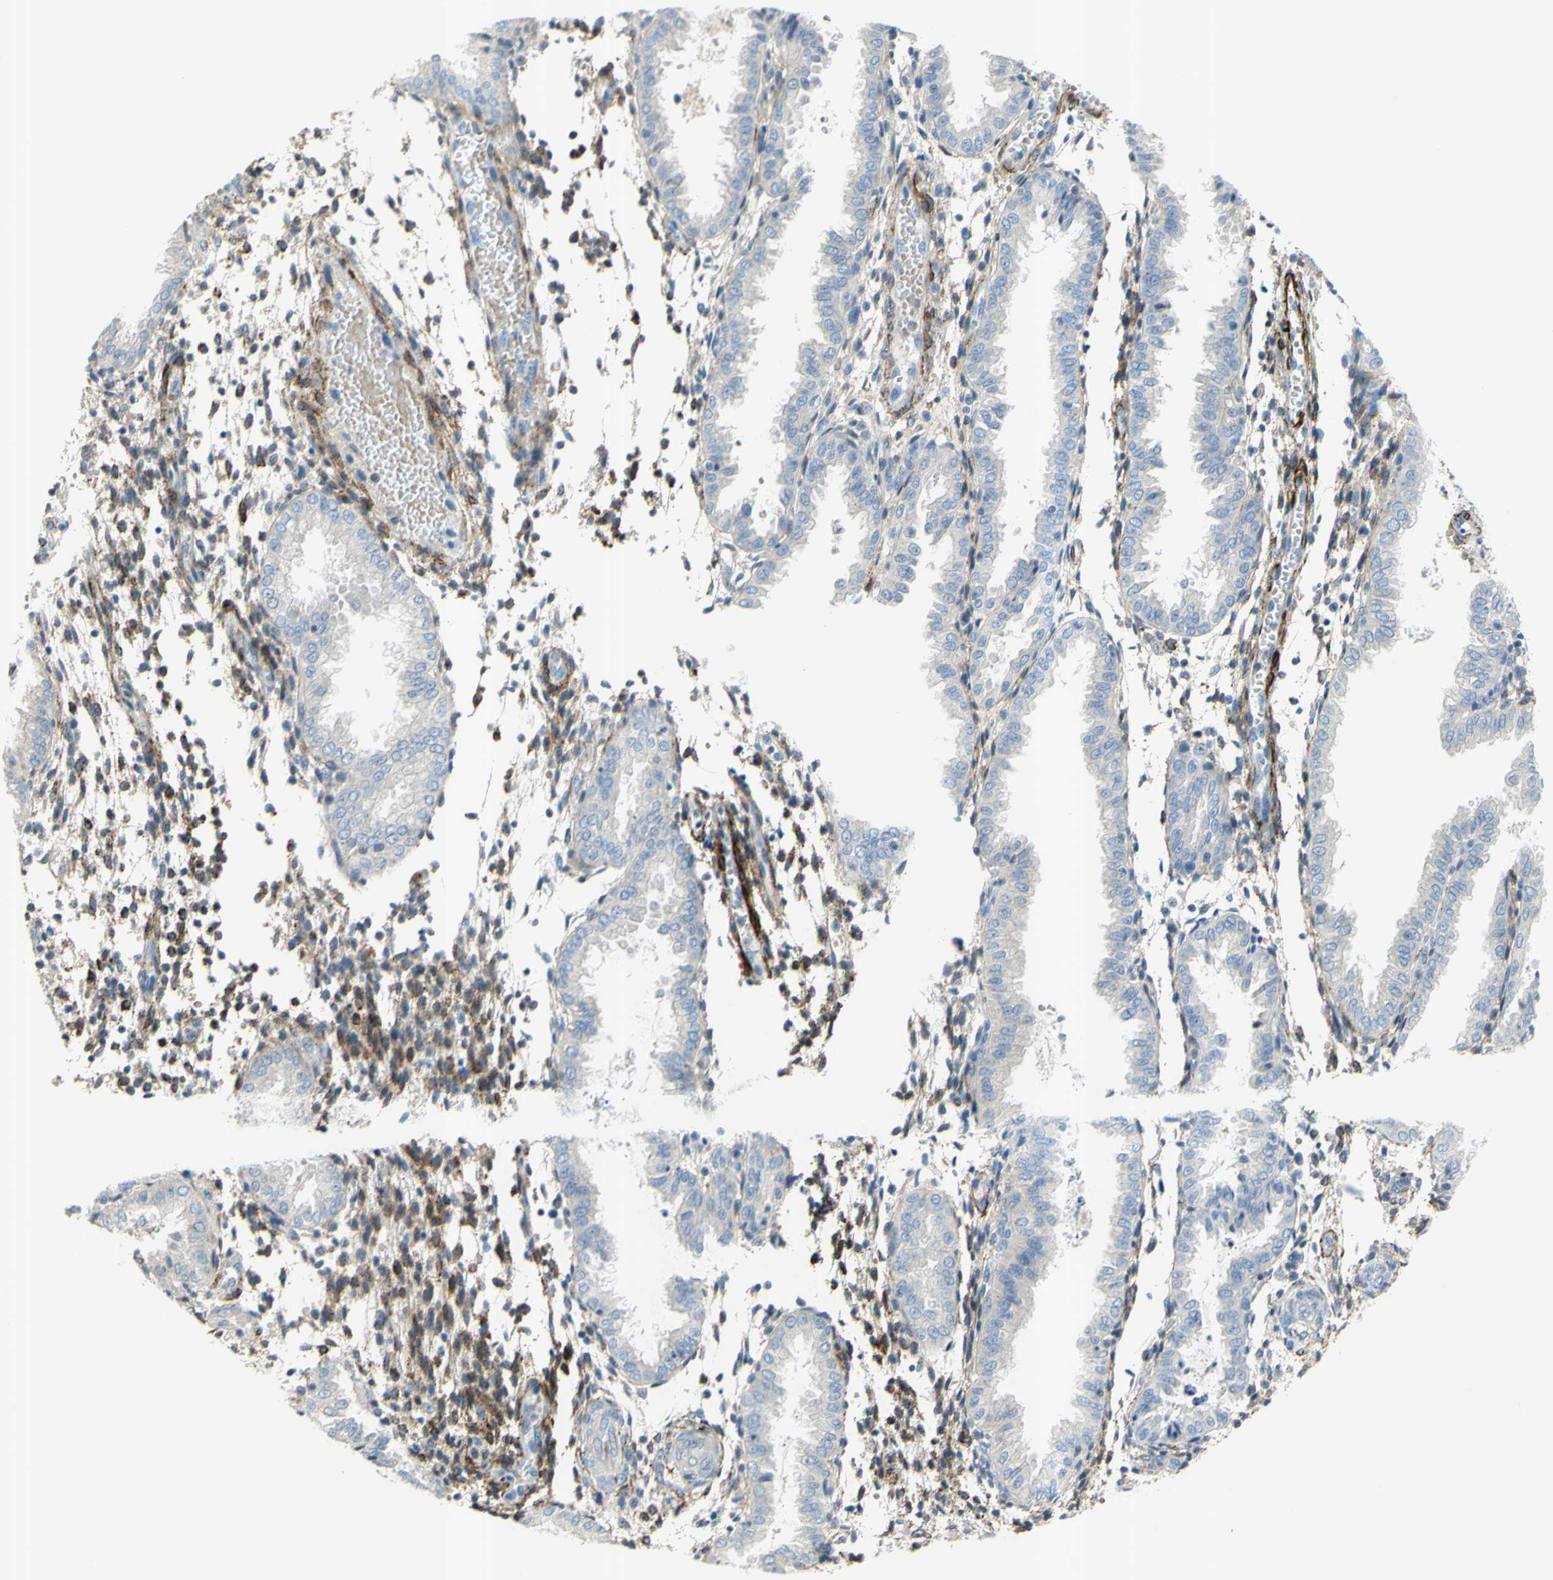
{"staining": {"intensity": "moderate", "quantity": "25%-75%", "location": "cytoplasmic/membranous"}, "tissue": "endometrium", "cell_type": "Cells in endometrial stroma", "image_type": "normal", "snomed": [{"axis": "morphology", "description": "Normal tissue, NOS"}, {"axis": "topography", "description": "Endometrium"}], "caption": "Cells in endometrial stroma show moderate cytoplasmic/membranous staining in approximately 25%-75% of cells in normal endometrium. The staining was performed using DAB (3,3'-diaminobenzidine) to visualize the protein expression in brown, while the nuclei were stained in blue with hematoxylin (Magnification: 20x).", "gene": "PRRG2", "patient": {"sex": "female", "age": 33}}